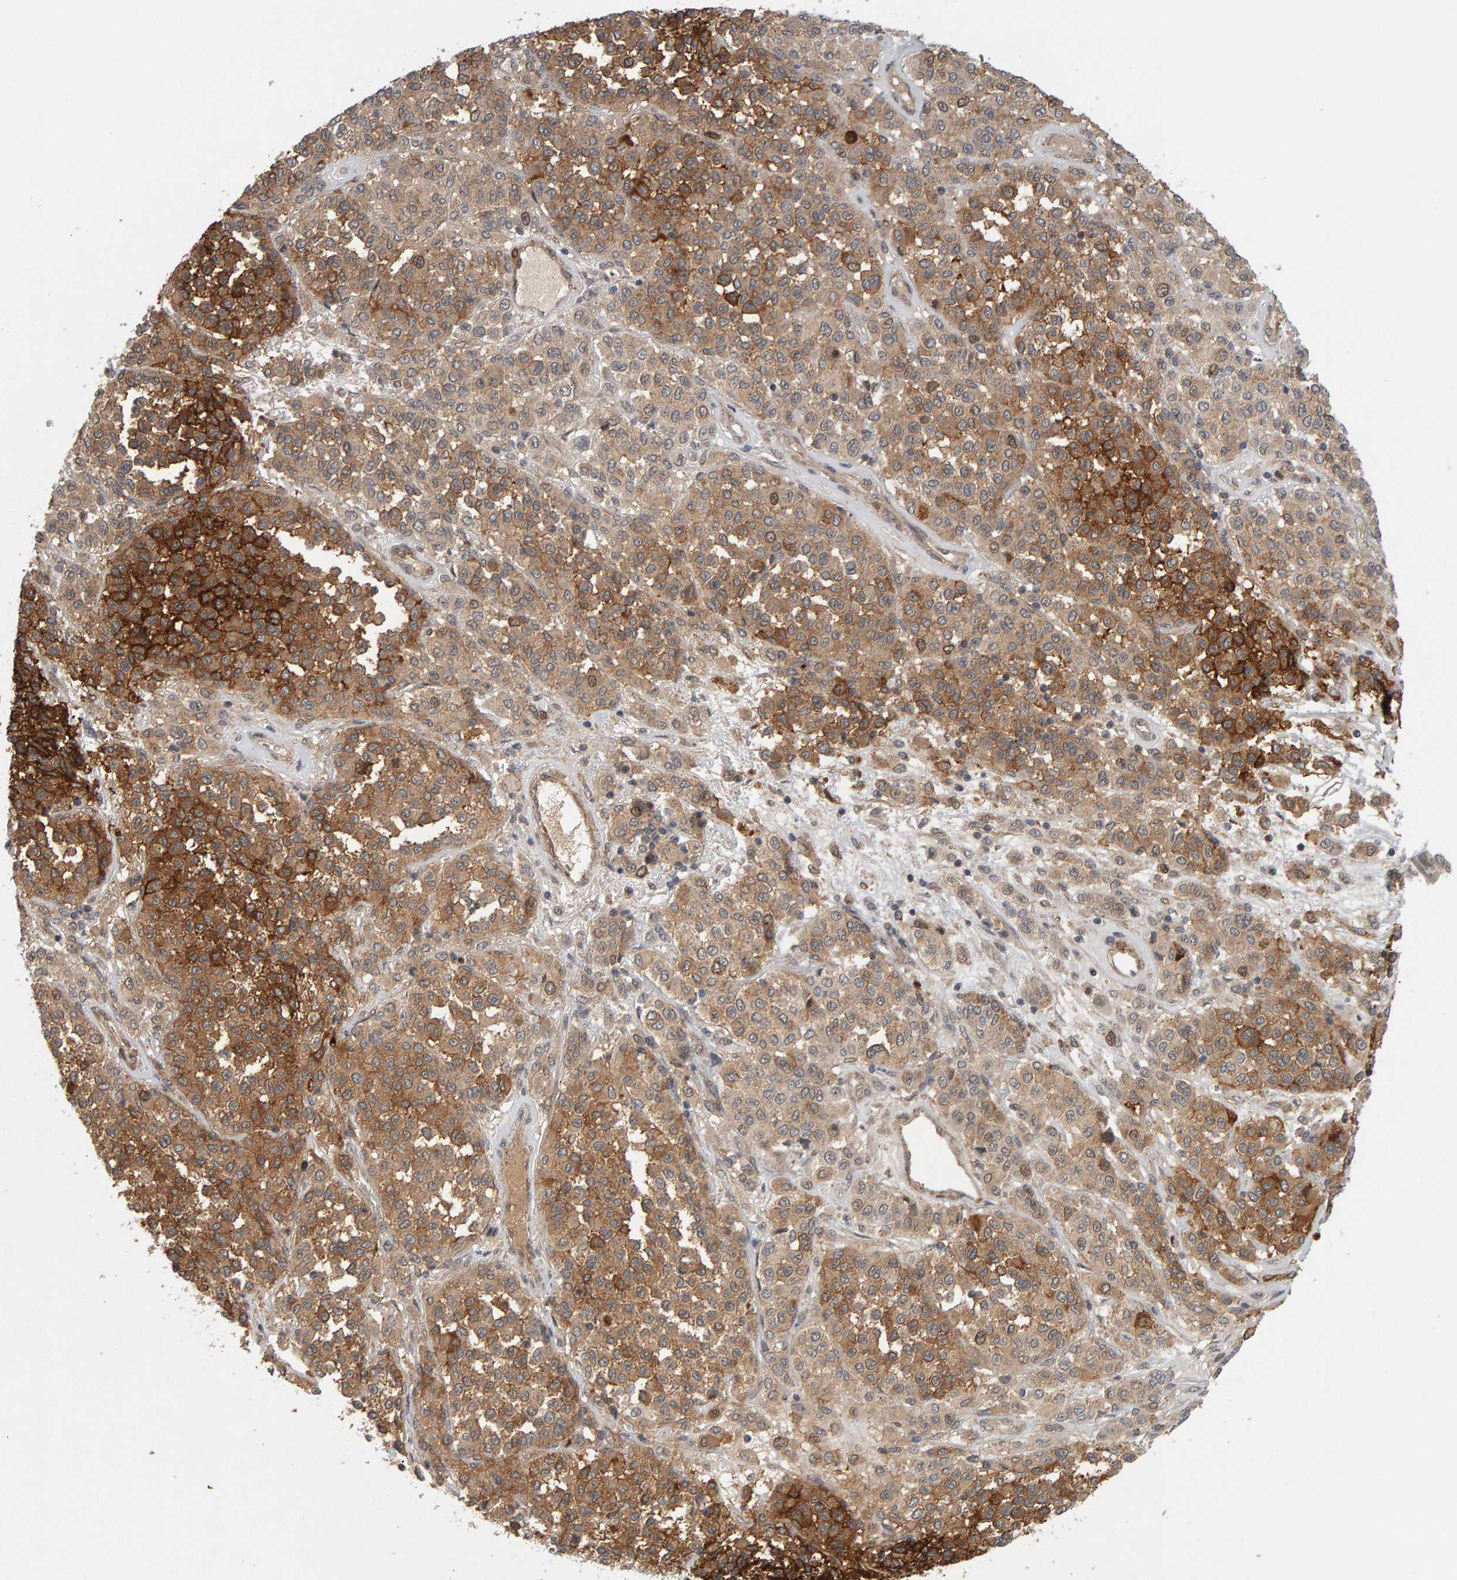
{"staining": {"intensity": "moderate", "quantity": ">75%", "location": "cytoplasmic/membranous"}, "tissue": "melanoma", "cell_type": "Tumor cells", "image_type": "cancer", "snomed": [{"axis": "morphology", "description": "Malignant melanoma, Metastatic site"}, {"axis": "topography", "description": "Pancreas"}], "caption": "Immunohistochemical staining of human melanoma exhibits moderate cytoplasmic/membranous protein positivity in about >75% of tumor cells. The staining is performed using DAB (3,3'-diaminobenzidine) brown chromogen to label protein expression. The nuclei are counter-stained blue using hematoxylin.", "gene": "CDCA5", "patient": {"sex": "female", "age": 30}}